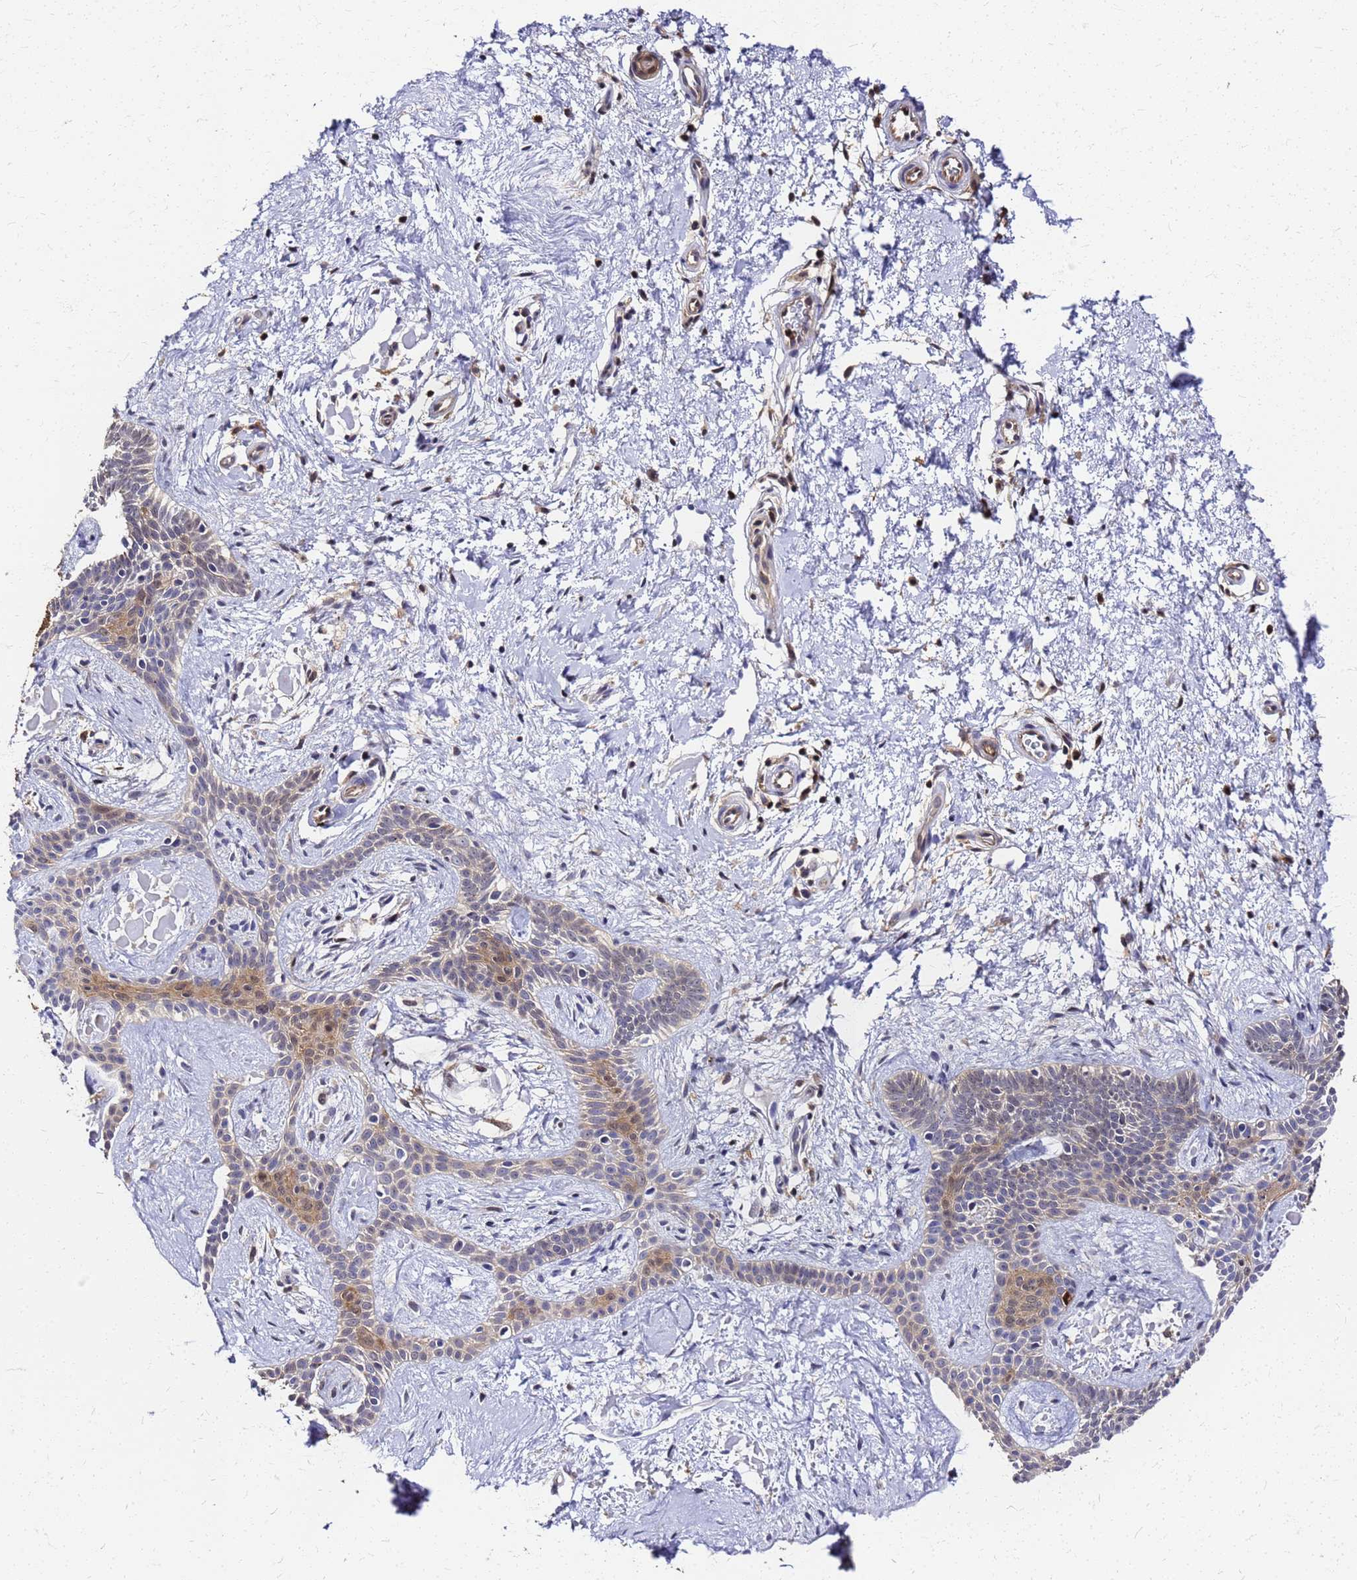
{"staining": {"intensity": "moderate", "quantity": "<25%", "location": "cytoplasmic/membranous,nuclear"}, "tissue": "skin cancer", "cell_type": "Tumor cells", "image_type": "cancer", "snomed": [{"axis": "morphology", "description": "Basal cell carcinoma"}, {"axis": "topography", "description": "Skin"}], "caption": "Tumor cells demonstrate low levels of moderate cytoplasmic/membranous and nuclear positivity in approximately <25% of cells in human skin cancer.", "gene": "S100A11", "patient": {"sex": "male", "age": 78}}